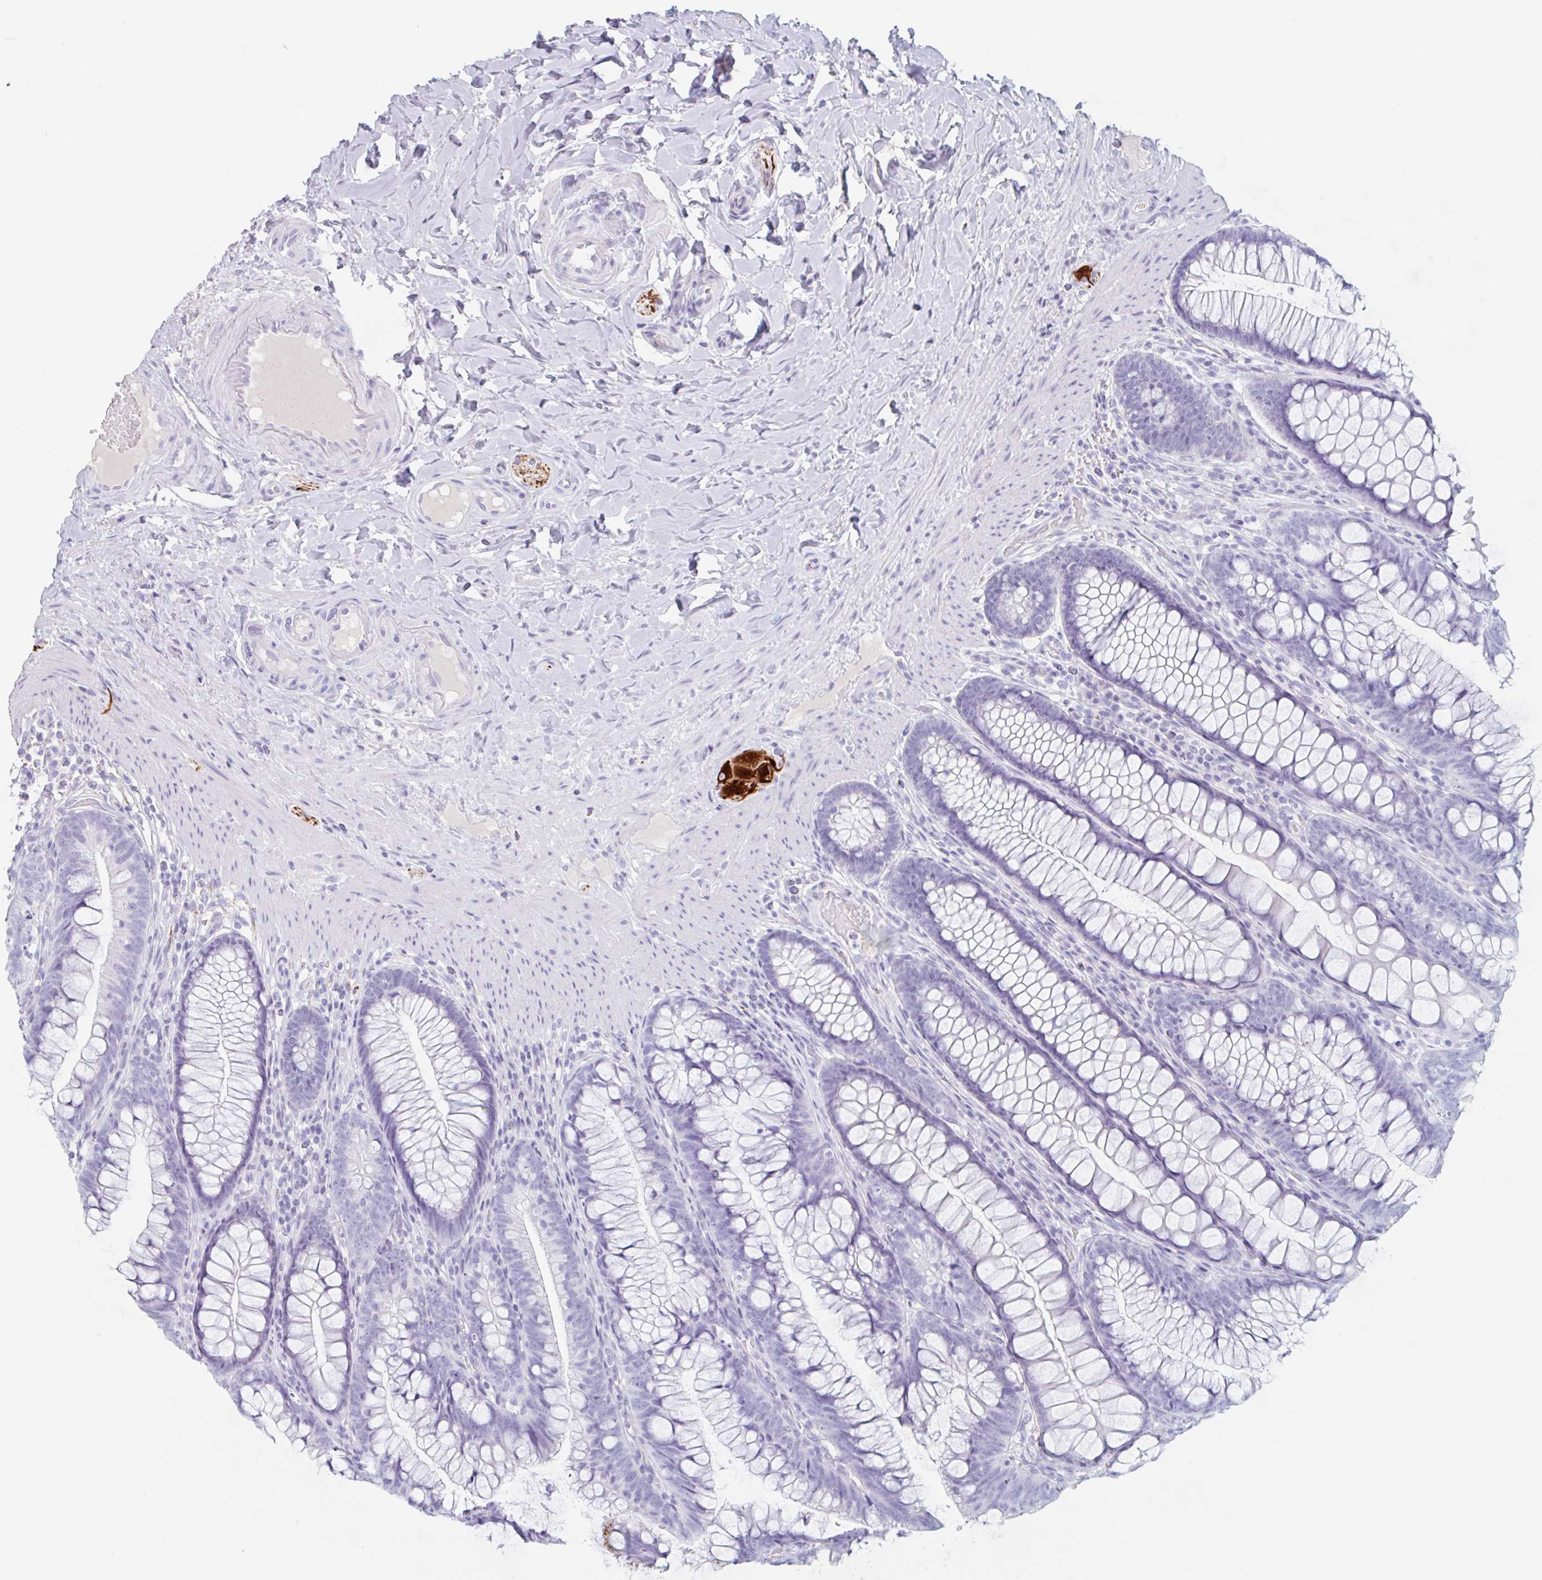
{"staining": {"intensity": "negative", "quantity": "none", "location": "none"}, "tissue": "colon", "cell_type": "Endothelial cells", "image_type": "normal", "snomed": [{"axis": "morphology", "description": "Normal tissue, NOS"}, {"axis": "morphology", "description": "Adenoma, NOS"}, {"axis": "topography", "description": "Soft tissue"}, {"axis": "topography", "description": "Colon"}], "caption": "Immunohistochemistry histopathology image of benign colon: colon stained with DAB reveals no significant protein expression in endothelial cells.", "gene": "EMC4", "patient": {"sex": "male", "age": 47}}